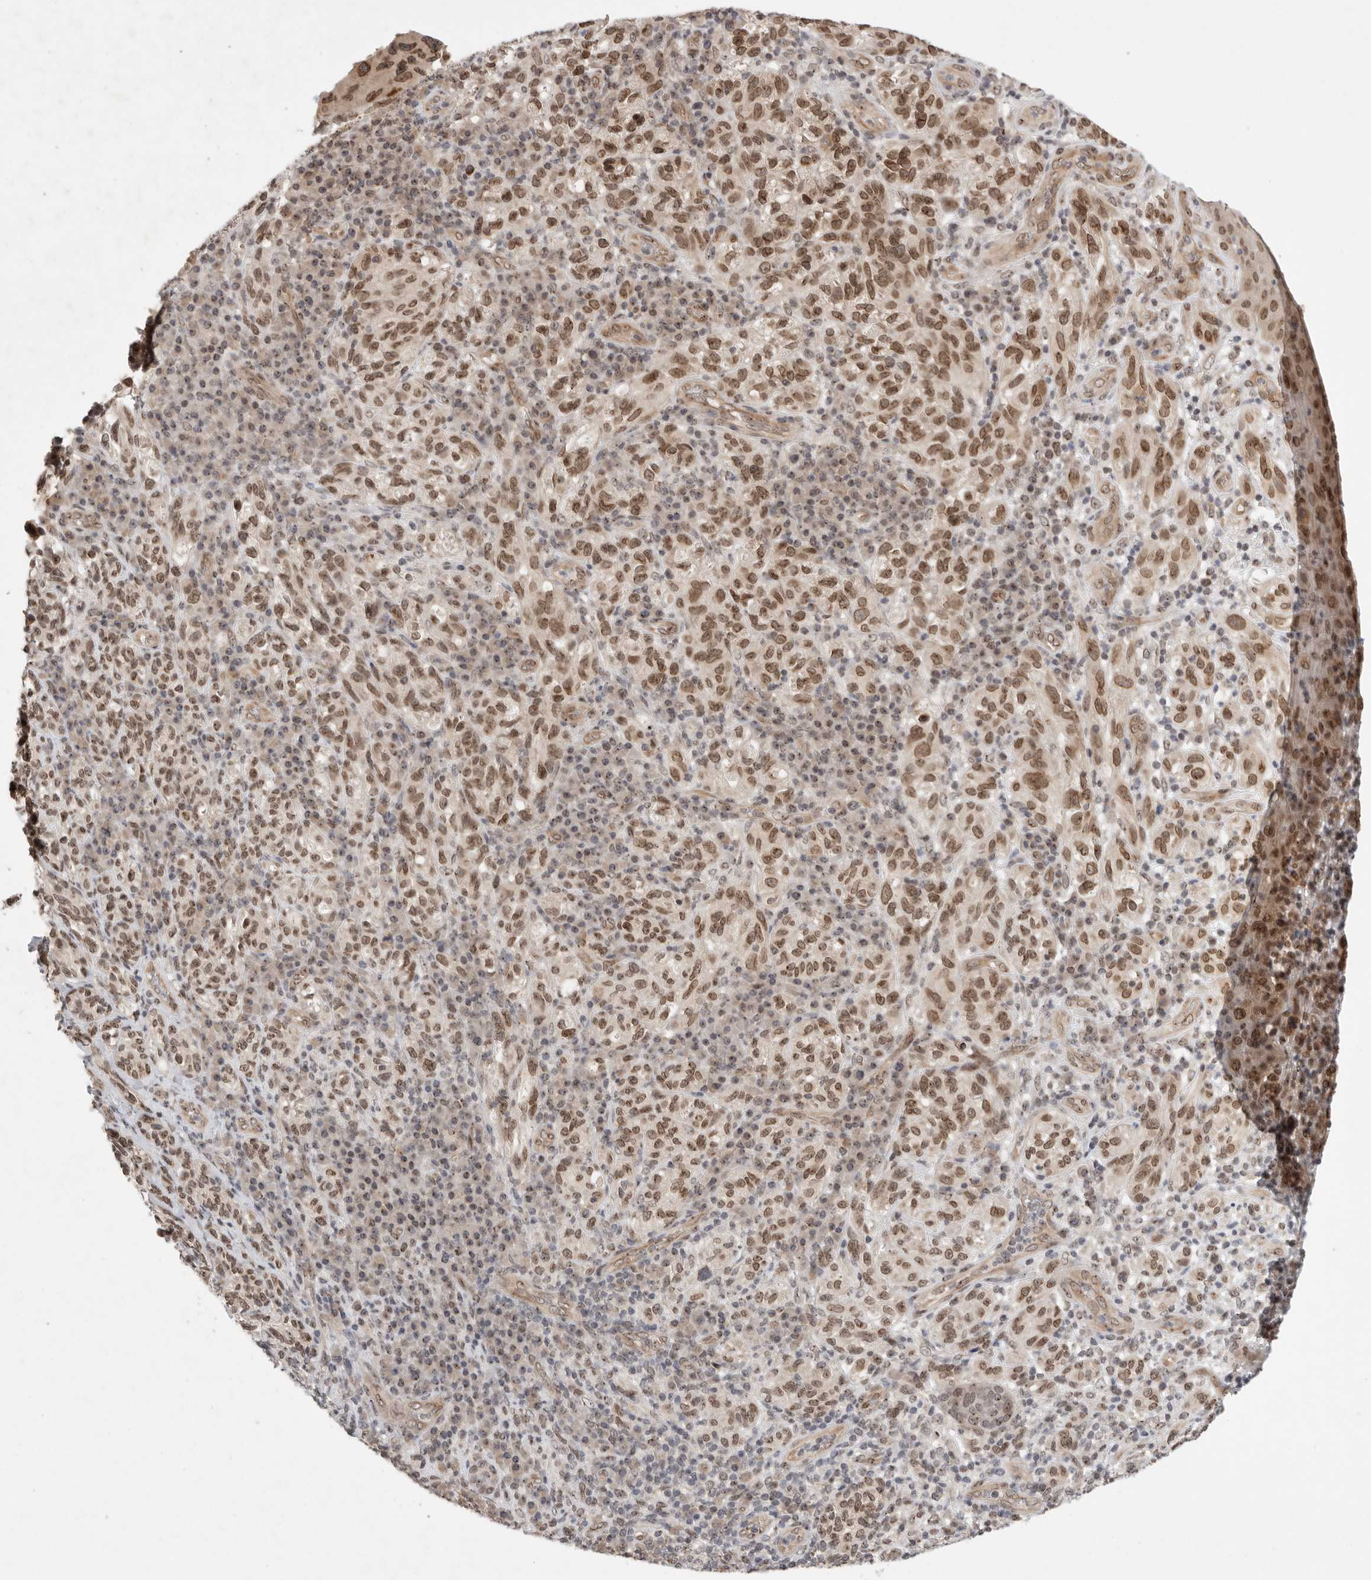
{"staining": {"intensity": "moderate", "quantity": ">75%", "location": "nuclear"}, "tissue": "melanoma", "cell_type": "Tumor cells", "image_type": "cancer", "snomed": [{"axis": "morphology", "description": "Malignant melanoma, NOS"}, {"axis": "topography", "description": "Skin"}], "caption": "This is a photomicrograph of immunohistochemistry staining of melanoma, which shows moderate staining in the nuclear of tumor cells.", "gene": "LEMD3", "patient": {"sex": "female", "age": 73}}